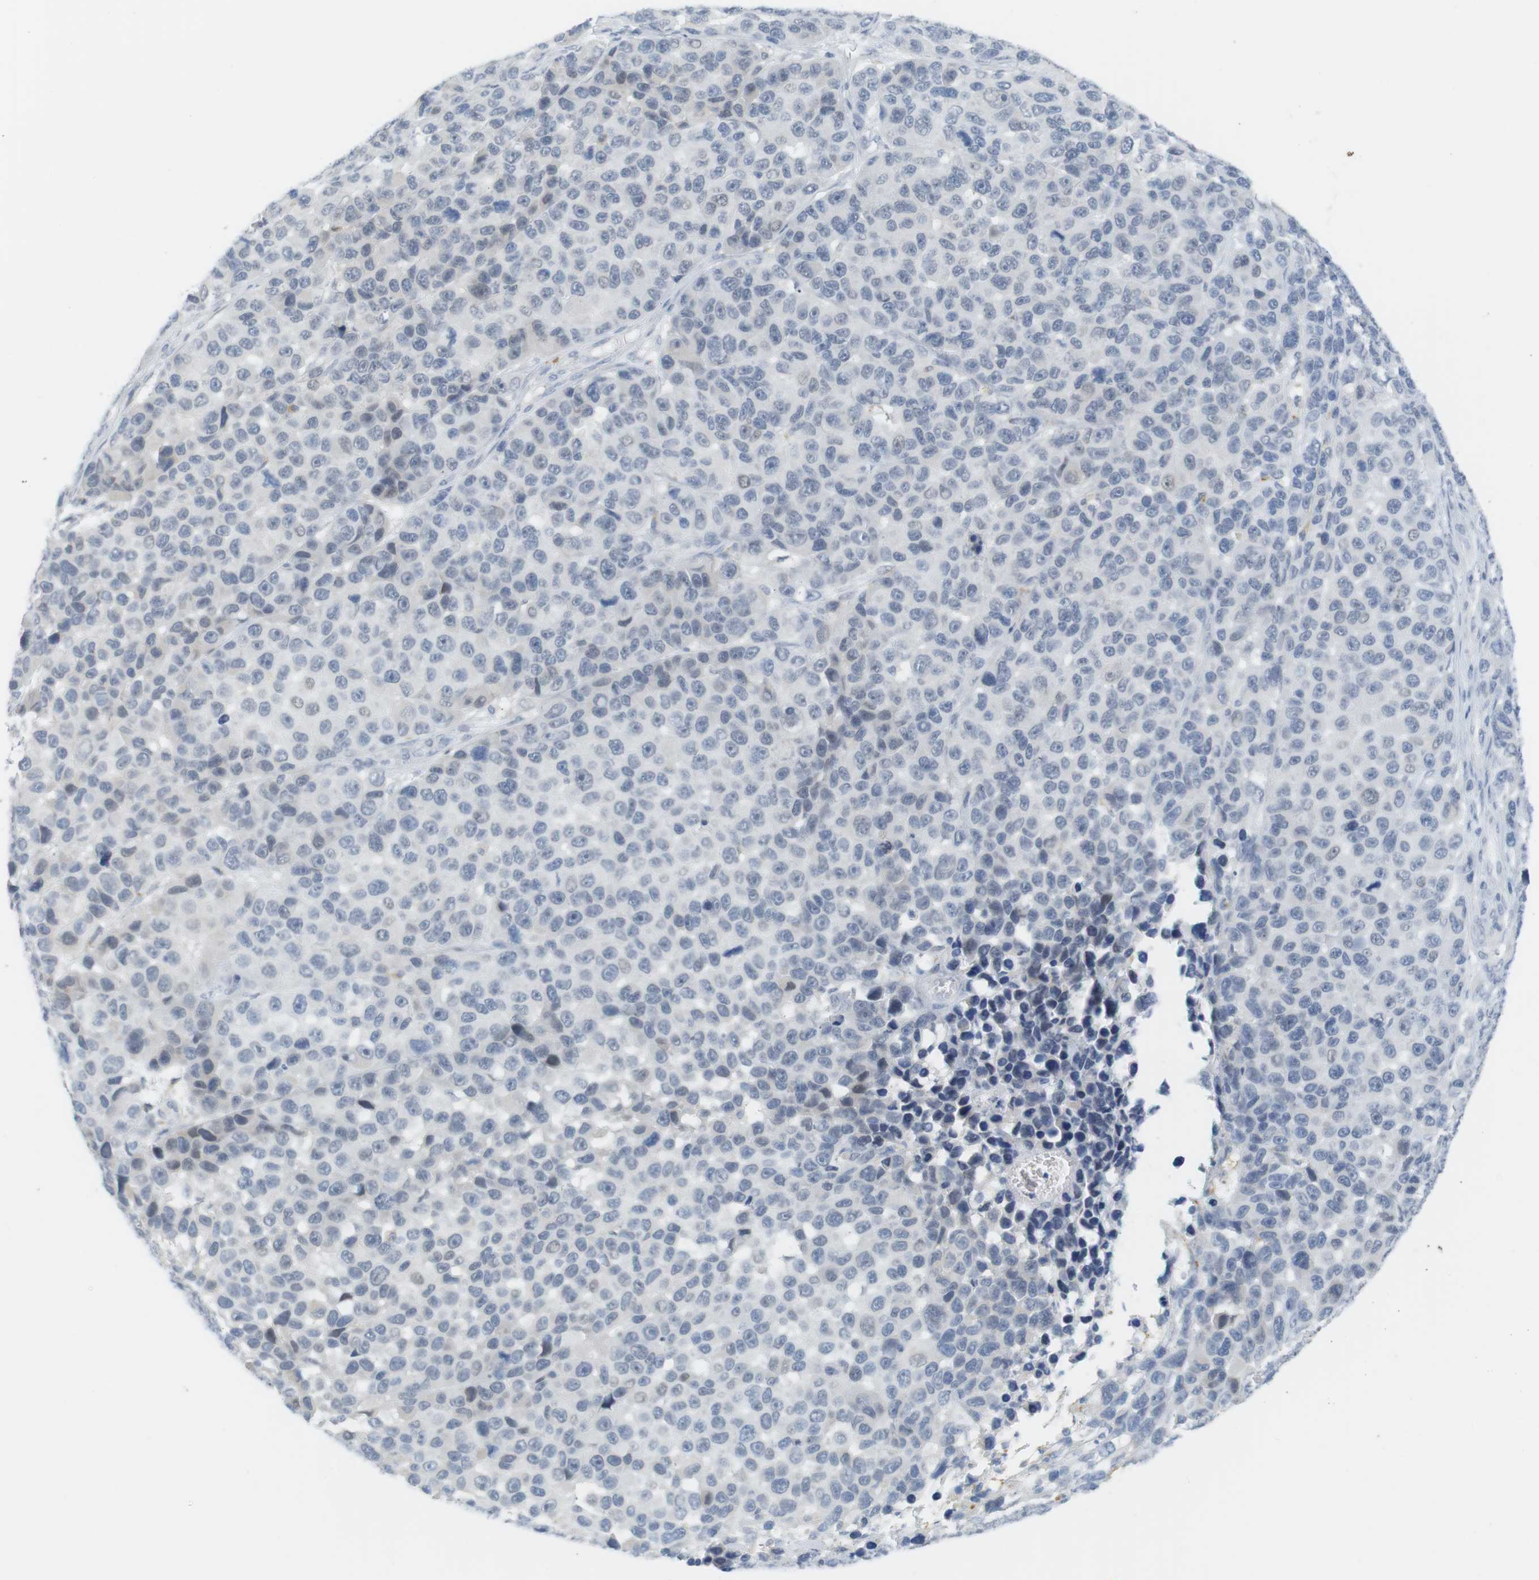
{"staining": {"intensity": "negative", "quantity": "none", "location": "none"}, "tissue": "melanoma", "cell_type": "Tumor cells", "image_type": "cancer", "snomed": [{"axis": "morphology", "description": "Malignant melanoma, NOS"}, {"axis": "topography", "description": "Skin"}], "caption": "This is an immunohistochemistry photomicrograph of human melanoma. There is no staining in tumor cells.", "gene": "YIPF1", "patient": {"sex": "male", "age": 53}}